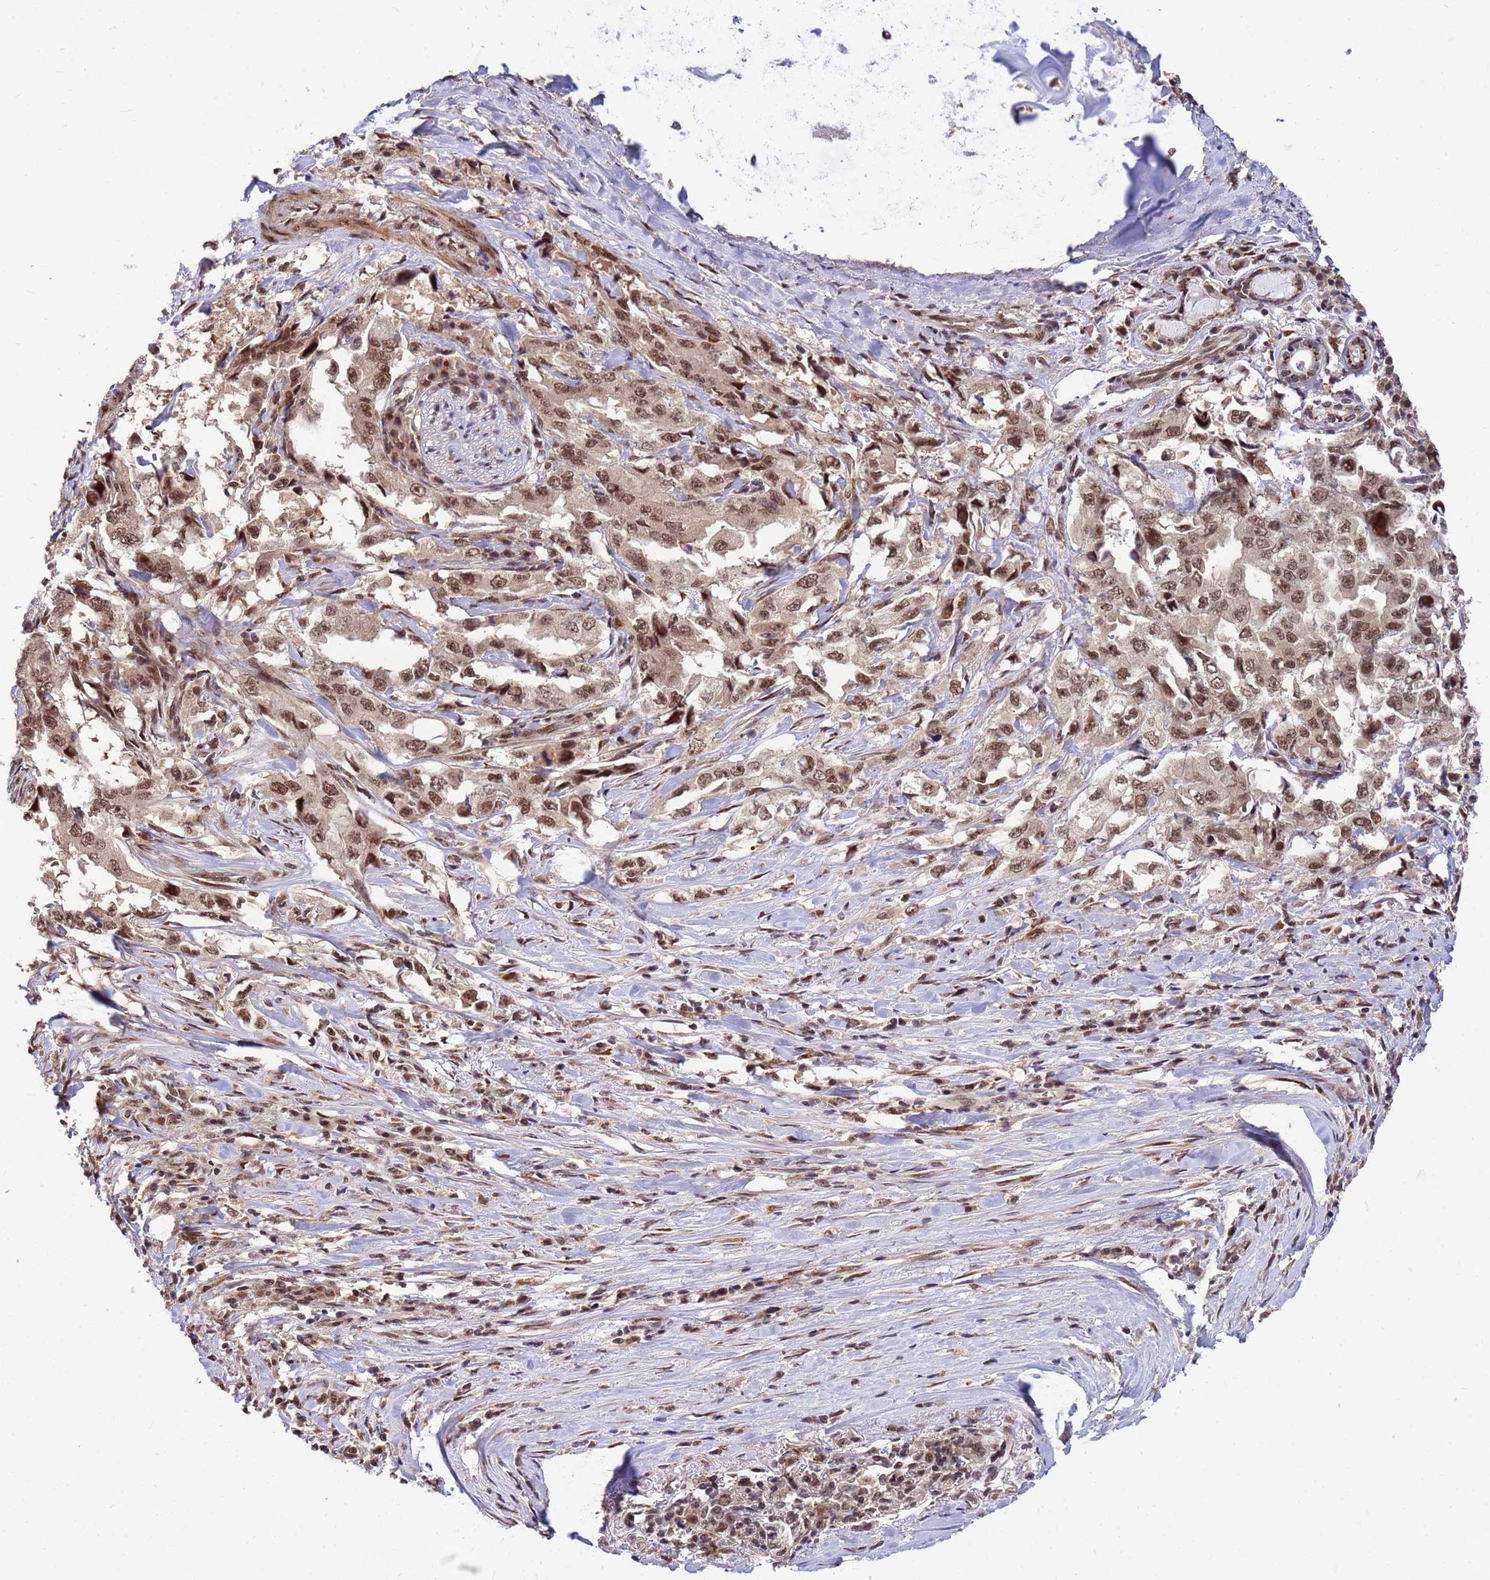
{"staining": {"intensity": "moderate", "quantity": ">75%", "location": "nuclear"}, "tissue": "lung cancer", "cell_type": "Tumor cells", "image_type": "cancer", "snomed": [{"axis": "morphology", "description": "Adenocarcinoma, NOS"}, {"axis": "topography", "description": "Lung"}], "caption": "This is an image of immunohistochemistry staining of lung cancer (adenocarcinoma), which shows moderate positivity in the nuclear of tumor cells.", "gene": "NCBP2", "patient": {"sex": "female", "age": 51}}